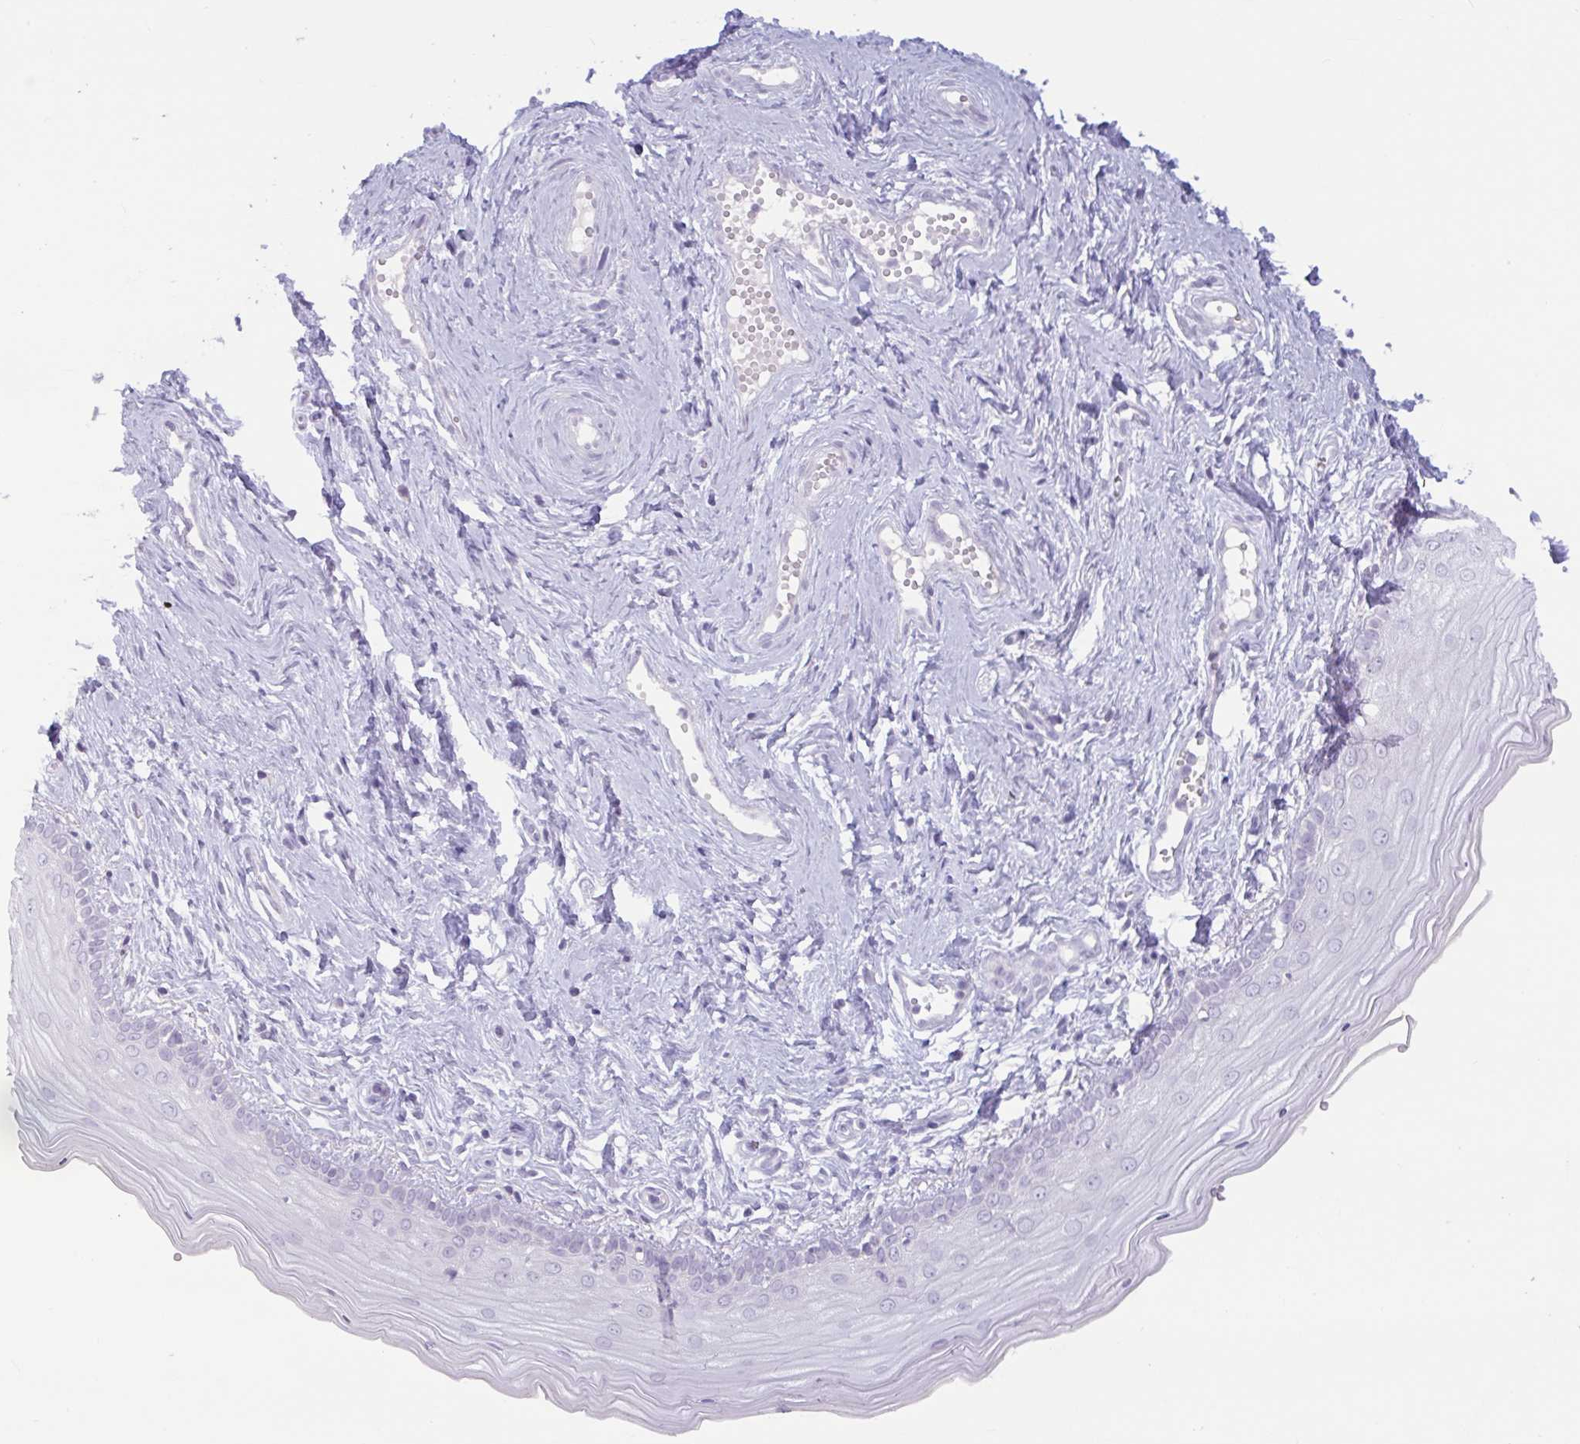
{"staining": {"intensity": "negative", "quantity": "none", "location": "none"}, "tissue": "vagina", "cell_type": "Squamous epithelial cells", "image_type": "normal", "snomed": [{"axis": "morphology", "description": "Normal tissue, NOS"}, {"axis": "topography", "description": "Vagina"}], "caption": "IHC image of unremarkable vagina: human vagina stained with DAB shows no significant protein expression in squamous epithelial cells.", "gene": "CTSE", "patient": {"sex": "female", "age": 38}}